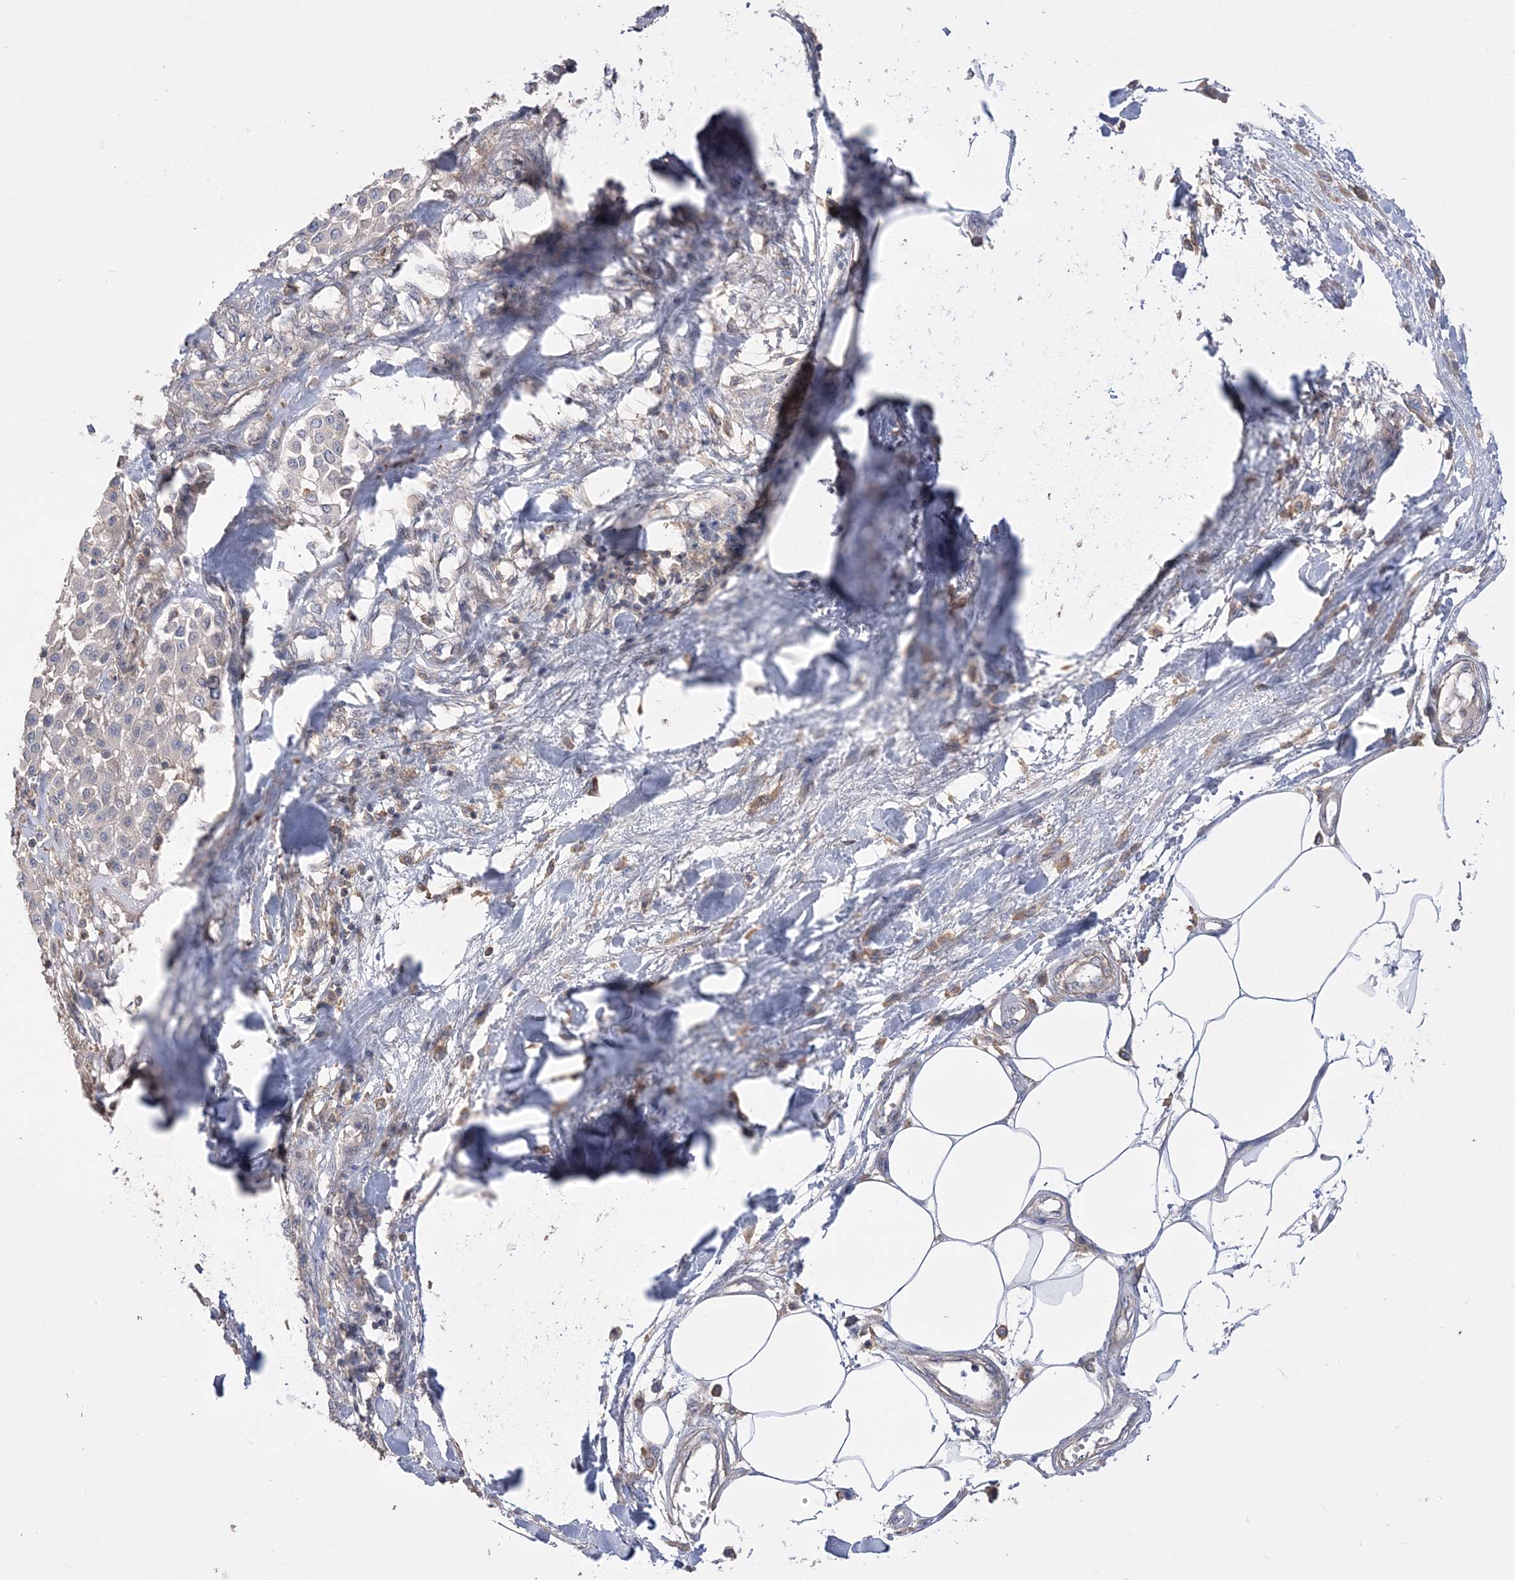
{"staining": {"intensity": "negative", "quantity": "none", "location": "none"}, "tissue": "melanoma", "cell_type": "Tumor cells", "image_type": "cancer", "snomed": [{"axis": "morphology", "description": "Malignant melanoma, Metastatic site"}, {"axis": "topography", "description": "Soft tissue"}], "caption": "High magnification brightfield microscopy of melanoma stained with DAB (brown) and counterstained with hematoxylin (blue): tumor cells show no significant expression.", "gene": "SLFN14", "patient": {"sex": "male", "age": 41}}